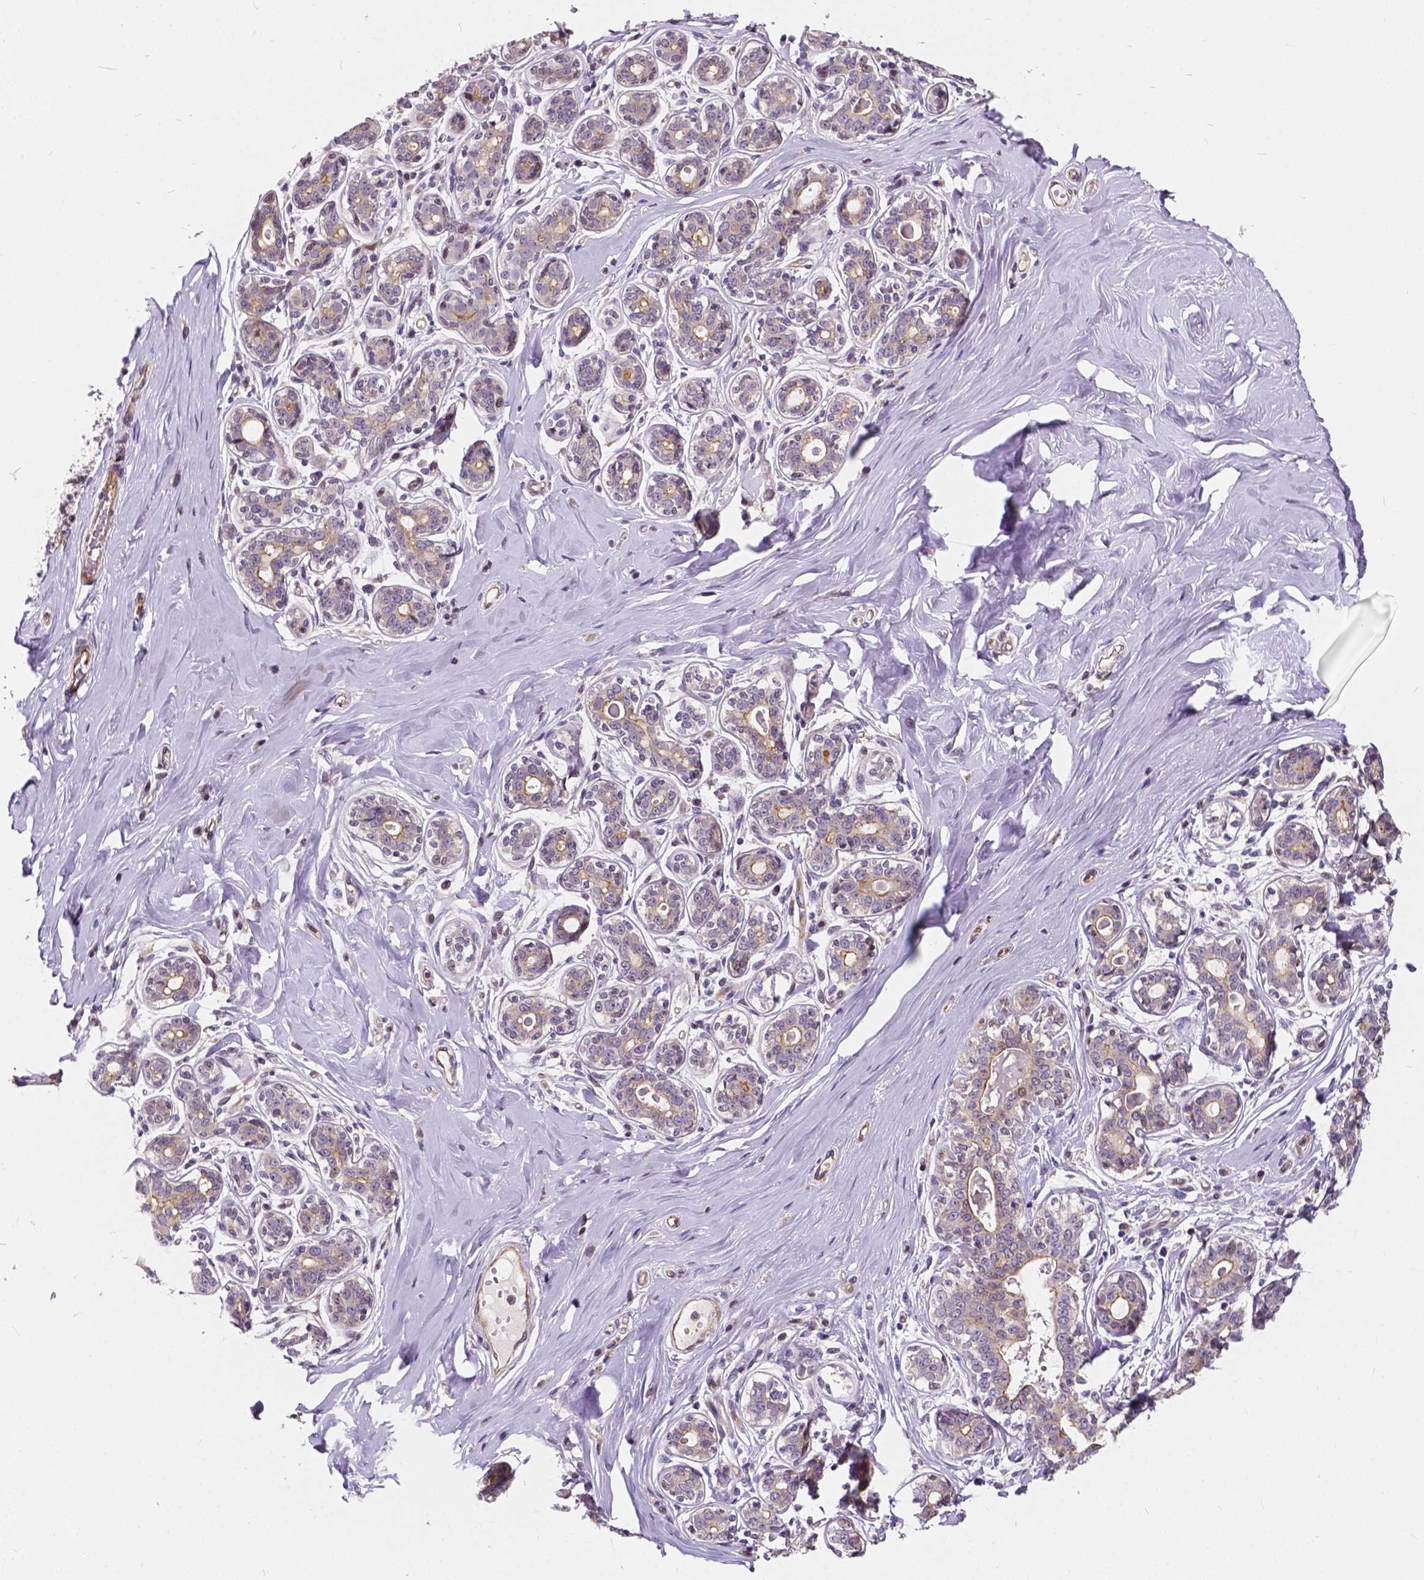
{"staining": {"intensity": "moderate", "quantity": ">75%", "location": "nuclear"}, "tissue": "breast", "cell_type": "Adipocytes", "image_type": "normal", "snomed": [{"axis": "morphology", "description": "Normal tissue, NOS"}, {"axis": "topography", "description": "Skin"}, {"axis": "topography", "description": "Breast"}], "caption": "A brown stain highlights moderate nuclear positivity of a protein in adipocytes of benign human breast.", "gene": "INPP5E", "patient": {"sex": "female", "age": 43}}